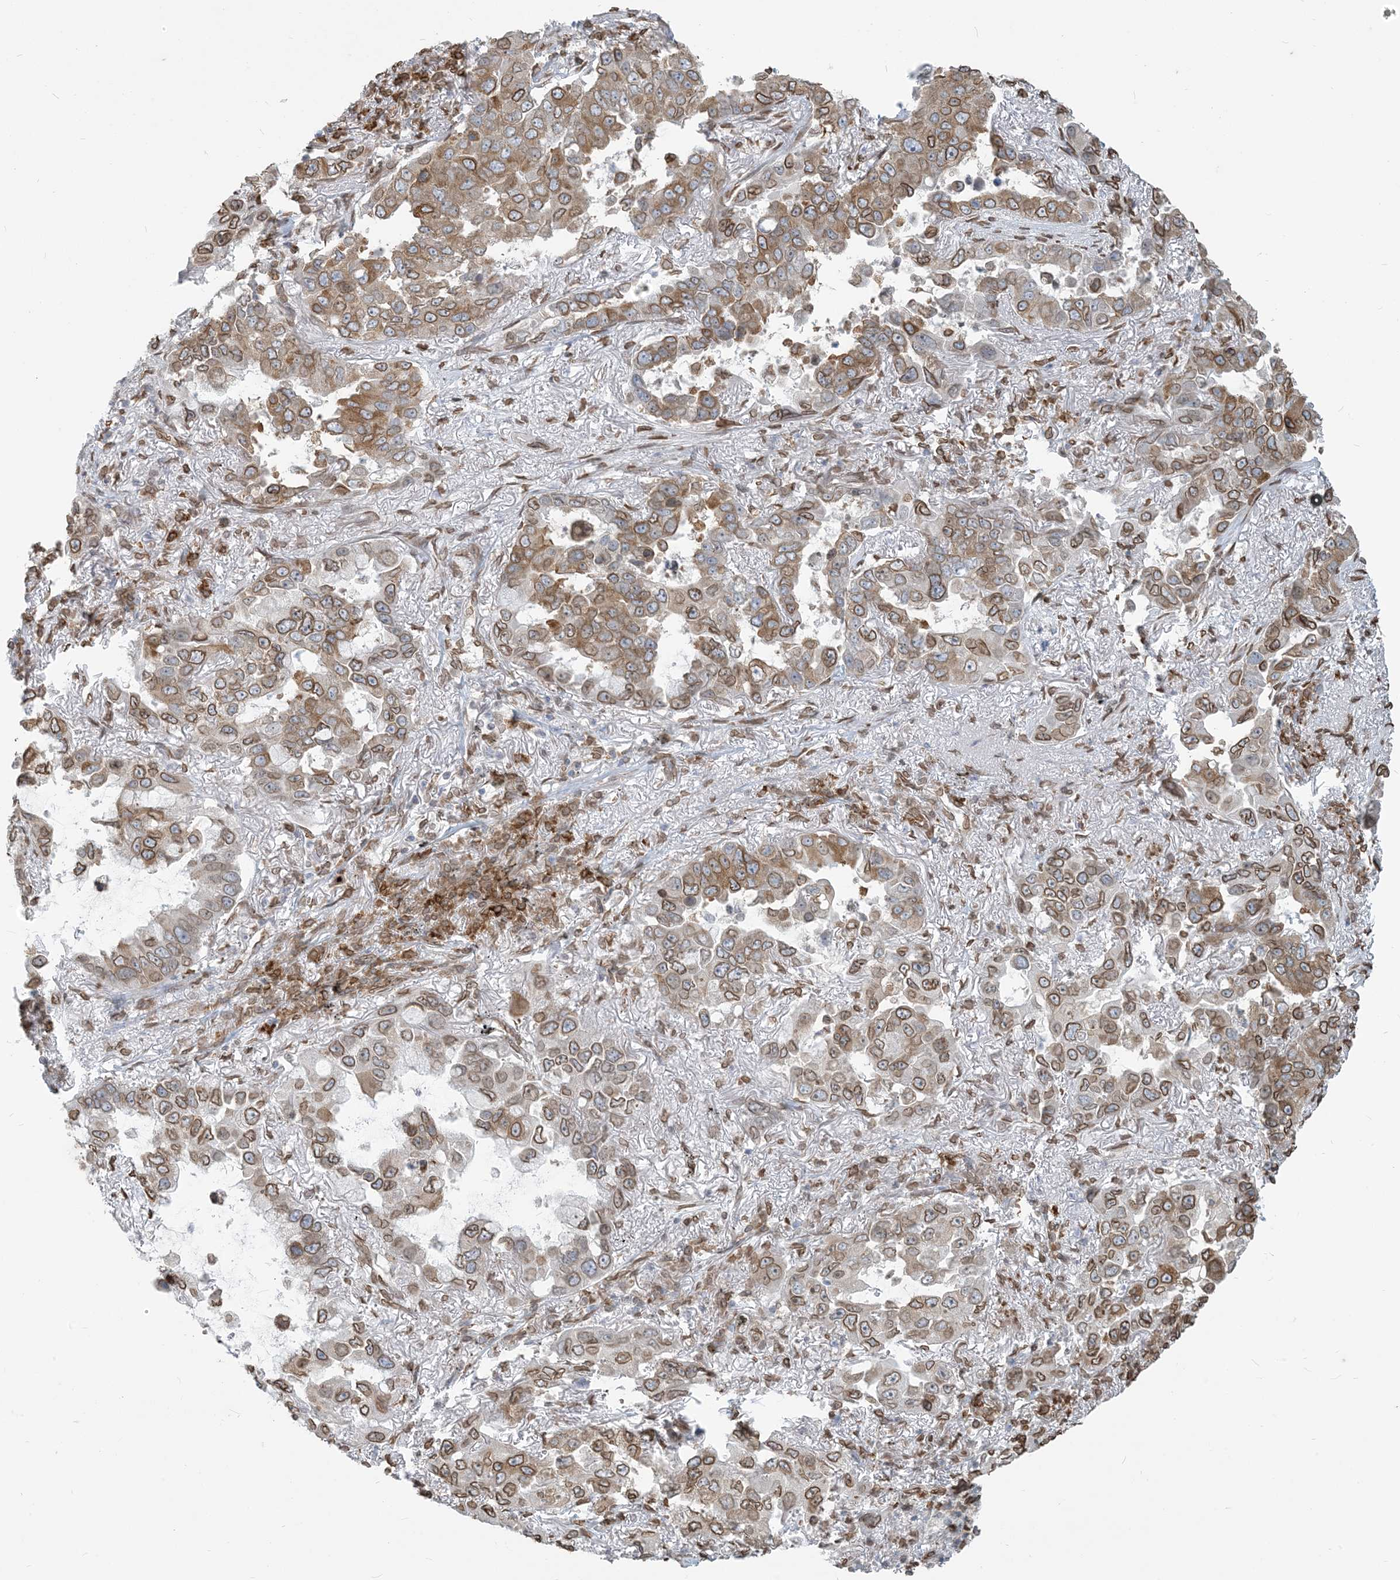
{"staining": {"intensity": "moderate", "quantity": ">75%", "location": "cytoplasmic/membranous,nuclear"}, "tissue": "lung cancer", "cell_type": "Tumor cells", "image_type": "cancer", "snomed": [{"axis": "morphology", "description": "Adenocarcinoma, NOS"}, {"axis": "topography", "description": "Lung"}], "caption": "A medium amount of moderate cytoplasmic/membranous and nuclear staining is appreciated in approximately >75% of tumor cells in lung cancer (adenocarcinoma) tissue.", "gene": "WWP1", "patient": {"sex": "male", "age": 64}}